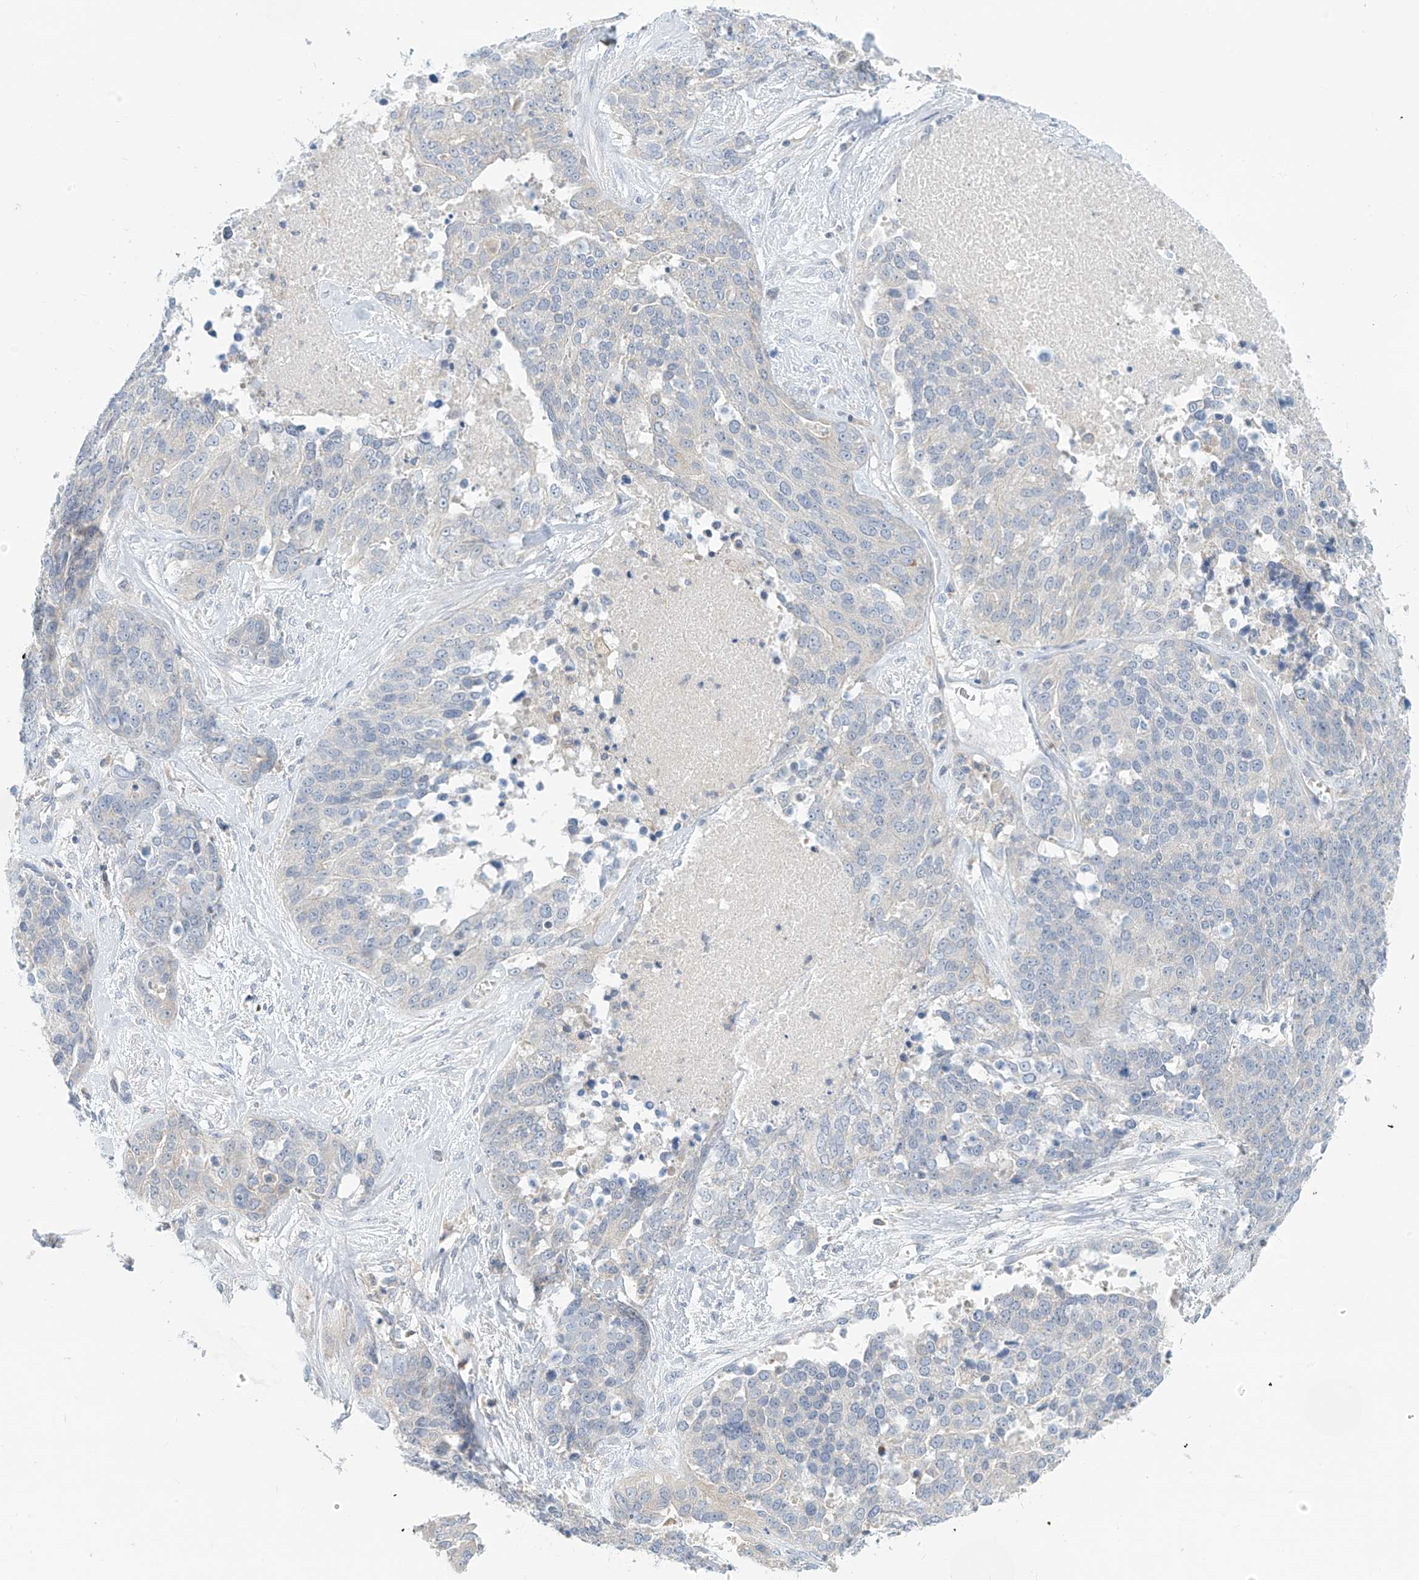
{"staining": {"intensity": "negative", "quantity": "none", "location": "none"}, "tissue": "ovarian cancer", "cell_type": "Tumor cells", "image_type": "cancer", "snomed": [{"axis": "morphology", "description": "Cystadenocarcinoma, serous, NOS"}, {"axis": "topography", "description": "Ovary"}], "caption": "Immunohistochemistry (IHC) histopathology image of neoplastic tissue: human serous cystadenocarcinoma (ovarian) stained with DAB (3,3'-diaminobenzidine) reveals no significant protein staining in tumor cells. (DAB (3,3'-diaminobenzidine) immunohistochemistry with hematoxylin counter stain).", "gene": "SLC6A12", "patient": {"sex": "female", "age": 44}}